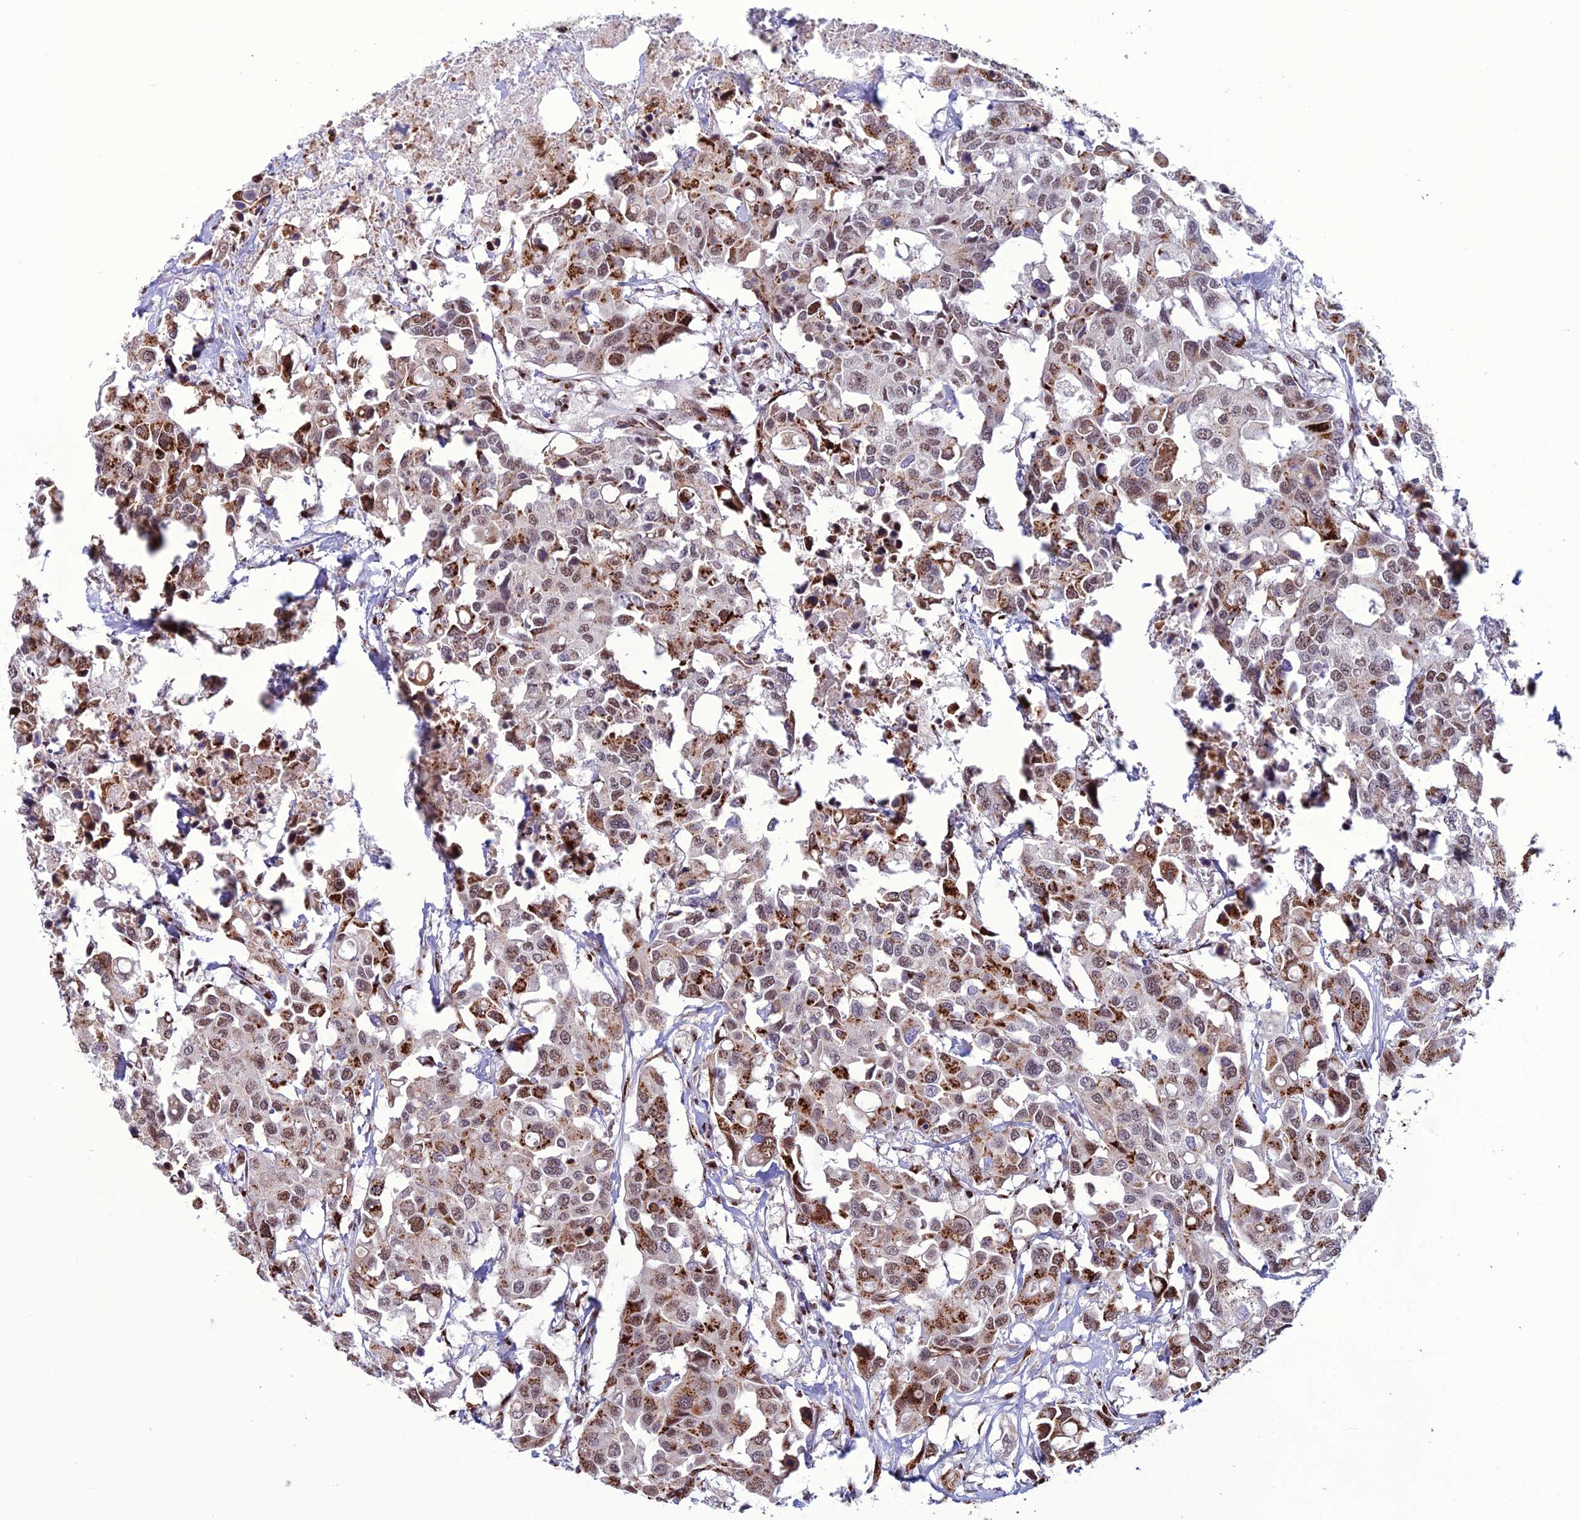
{"staining": {"intensity": "strong", "quantity": "25%-75%", "location": "cytoplasmic/membranous,nuclear"}, "tissue": "colorectal cancer", "cell_type": "Tumor cells", "image_type": "cancer", "snomed": [{"axis": "morphology", "description": "Adenocarcinoma, NOS"}, {"axis": "topography", "description": "Colon"}], "caption": "This image reveals IHC staining of colorectal cancer (adenocarcinoma), with high strong cytoplasmic/membranous and nuclear staining in about 25%-75% of tumor cells.", "gene": "PLEKHA4", "patient": {"sex": "male", "age": 77}}